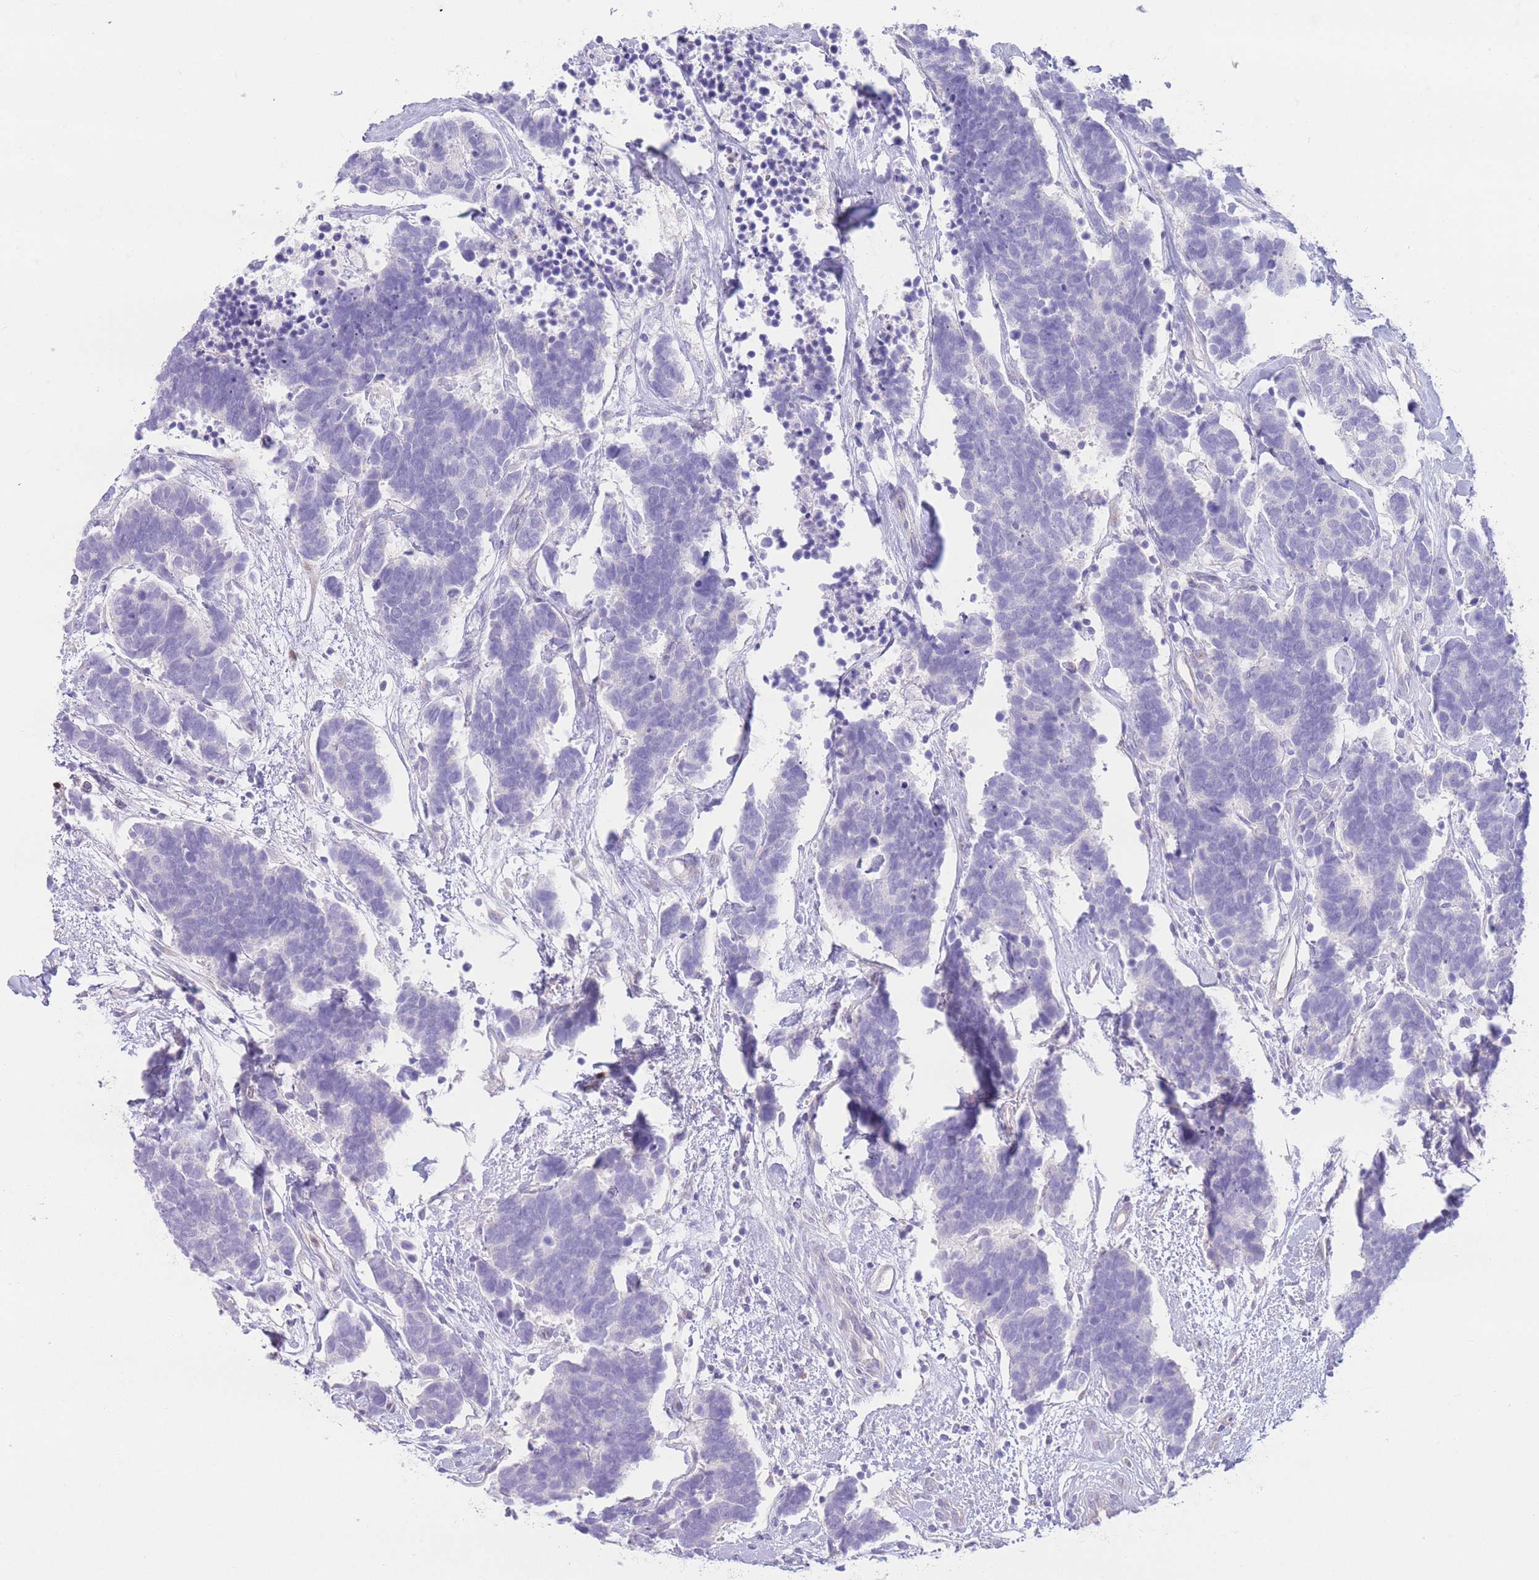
{"staining": {"intensity": "negative", "quantity": "none", "location": "none"}, "tissue": "carcinoid", "cell_type": "Tumor cells", "image_type": "cancer", "snomed": [{"axis": "morphology", "description": "Carcinoma, NOS"}, {"axis": "morphology", "description": "Carcinoid, malignant, NOS"}, {"axis": "topography", "description": "Urinary bladder"}], "caption": "Tumor cells show no significant protein positivity in carcinoid.", "gene": "BHLHA15", "patient": {"sex": "male", "age": 57}}